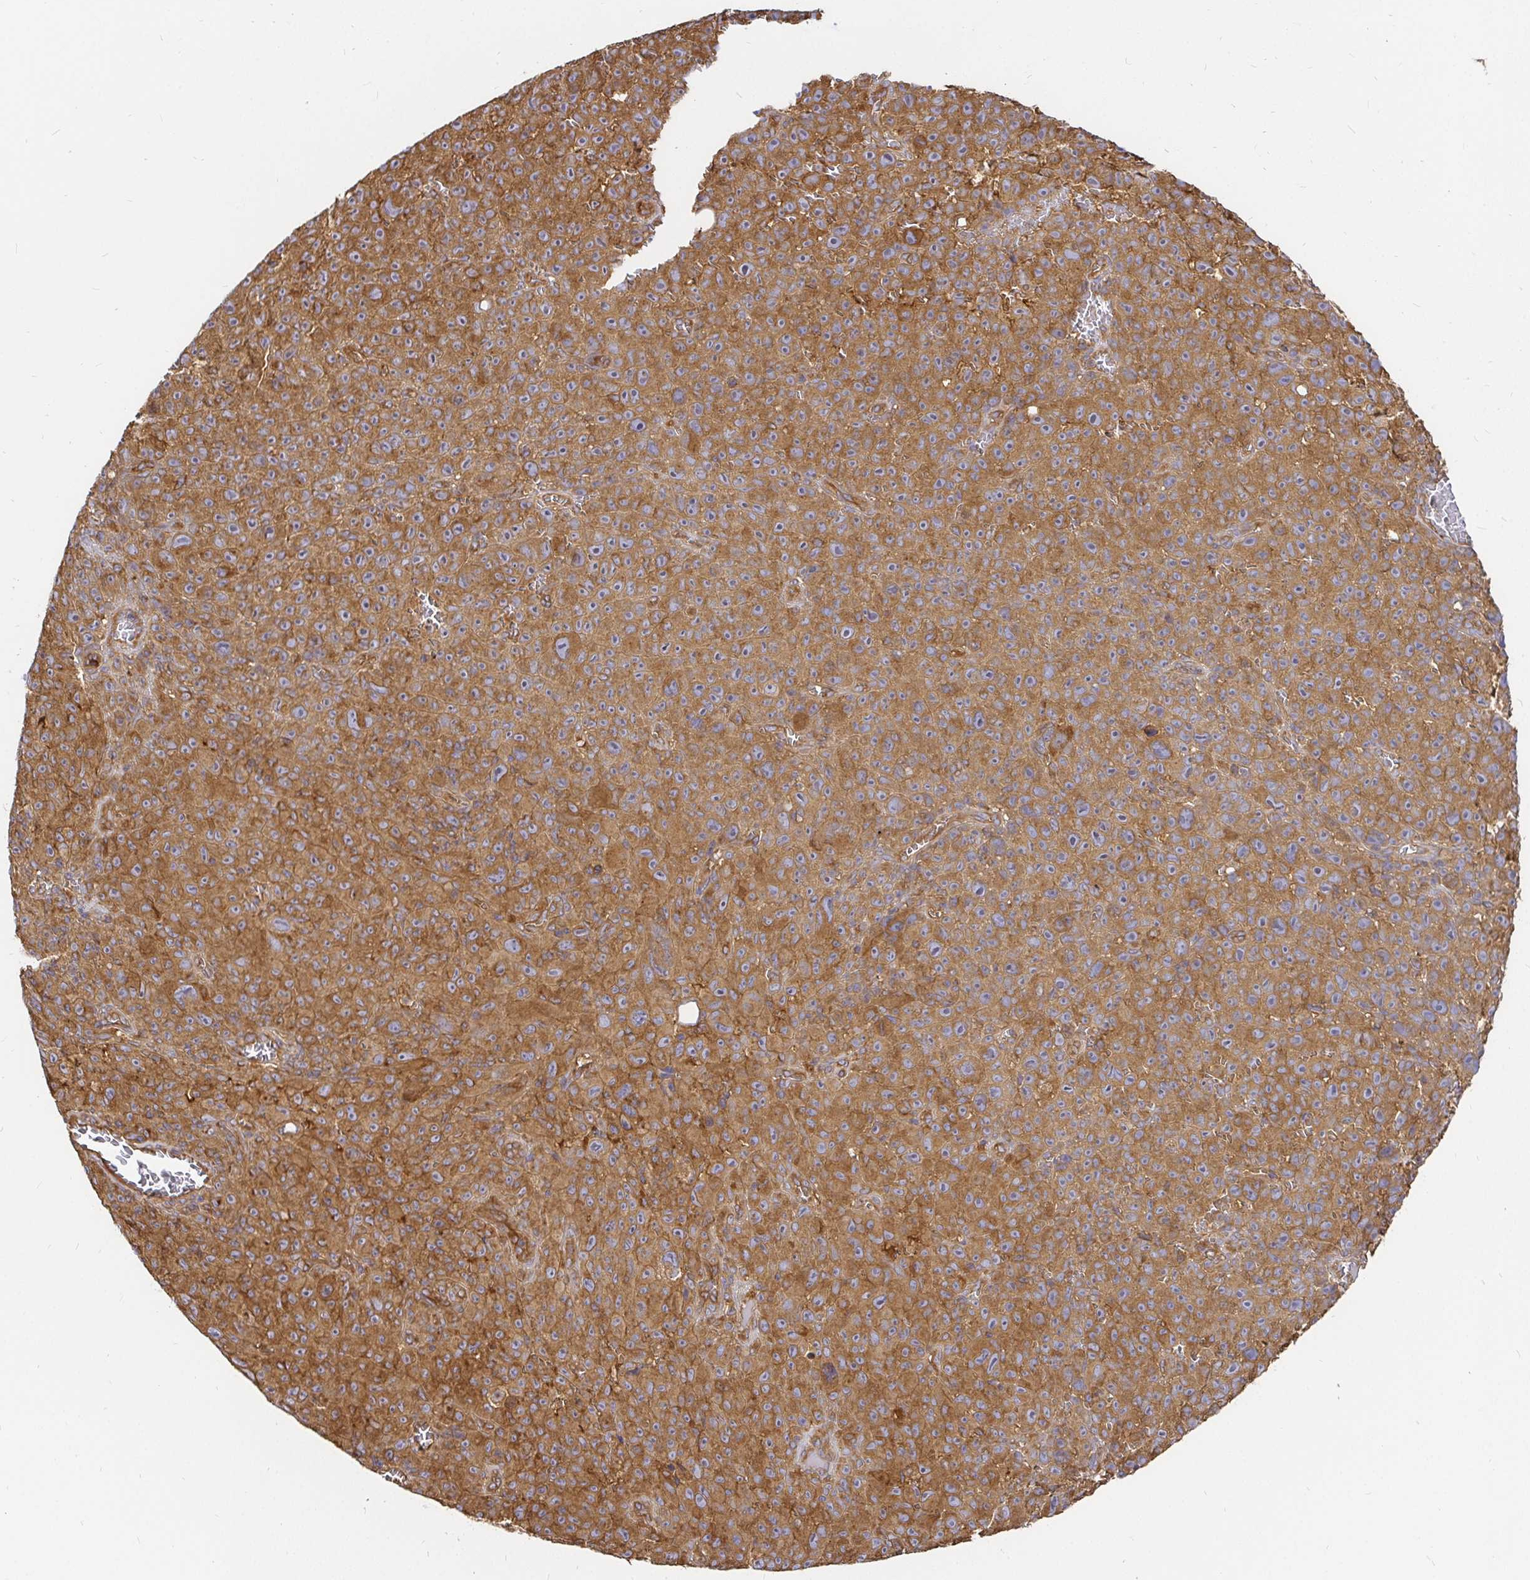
{"staining": {"intensity": "moderate", "quantity": ">75%", "location": "cytoplasmic/membranous"}, "tissue": "melanoma", "cell_type": "Tumor cells", "image_type": "cancer", "snomed": [{"axis": "morphology", "description": "Malignant melanoma, NOS"}, {"axis": "topography", "description": "Skin"}], "caption": "Immunohistochemical staining of melanoma exhibits moderate cytoplasmic/membranous protein expression in about >75% of tumor cells. (IHC, brightfield microscopy, high magnification).", "gene": "KIF5B", "patient": {"sex": "female", "age": 82}}